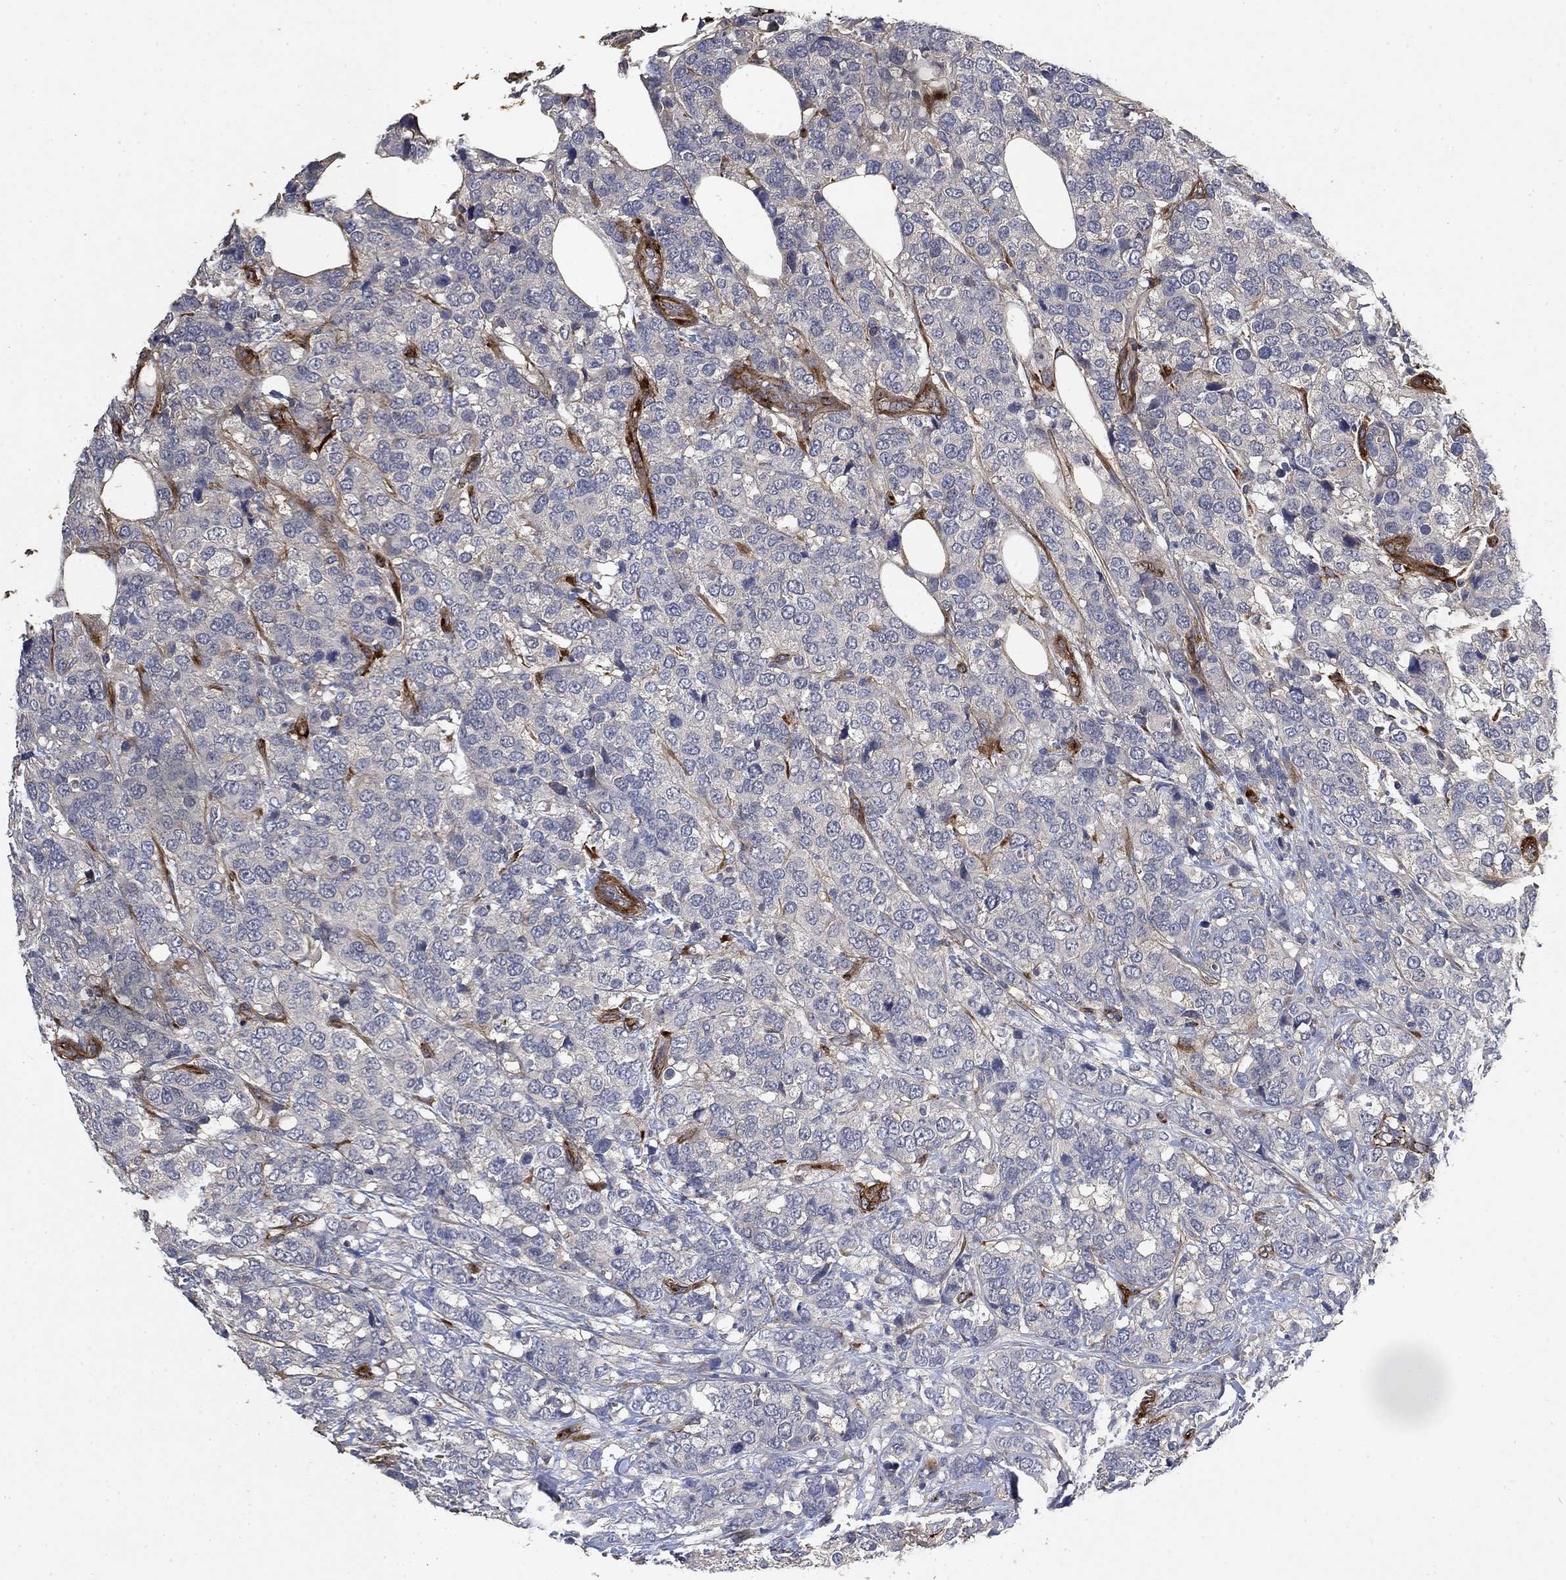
{"staining": {"intensity": "negative", "quantity": "none", "location": "none"}, "tissue": "breast cancer", "cell_type": "Tumor cells", "image_type": "cancer", "snomed": [{"axis": "morphology", "description": "Lobular carcinoma"}, {"axis": "topography", "description": "Breast"}], "caption": "Protein analysis of breast cancer shows no significant expression in tumor cells.", "gene": "COL4A2", "patient": {"sex": "female", "age": 59}}